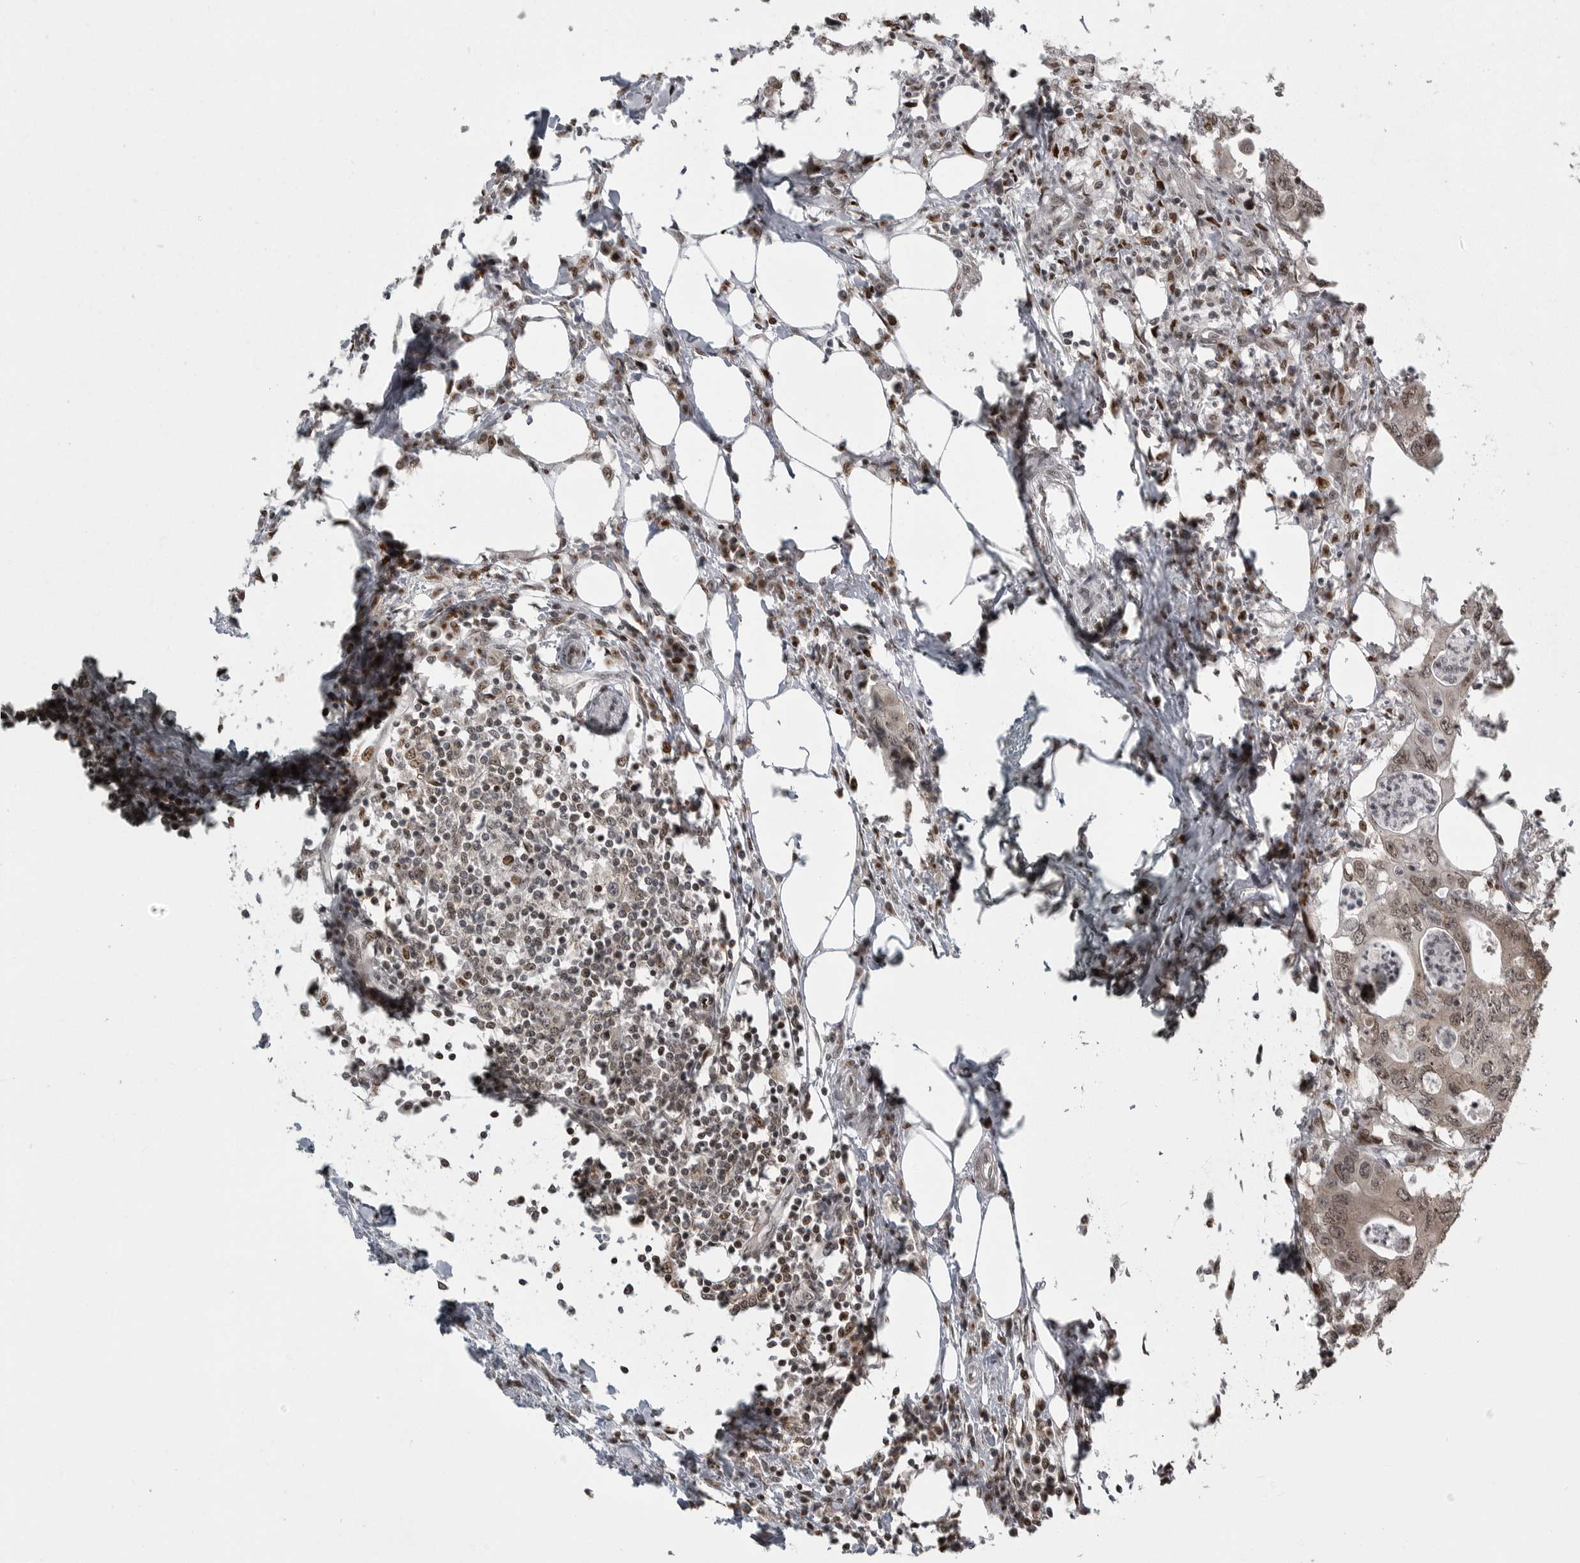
{"staining": {"intensity": "weak", "quantity": ">75%", "location": "nuclear"}, "tissue": "colorectal cancer", "cell_type": "Tumor cells", "image_type": "cancer", "snomed": [{"axis": "morphology", "description": "Adenocarcinoma, NOS"}, {"axis": "topography", "description": "Colon"}], "caption": "A low amount of weak nuclear staining is present in about >75% of tumor cells in colorectal adenocarcinoma tissue.", "gene": "YAF2", "patient": {"sex": "male", "age": 71}}